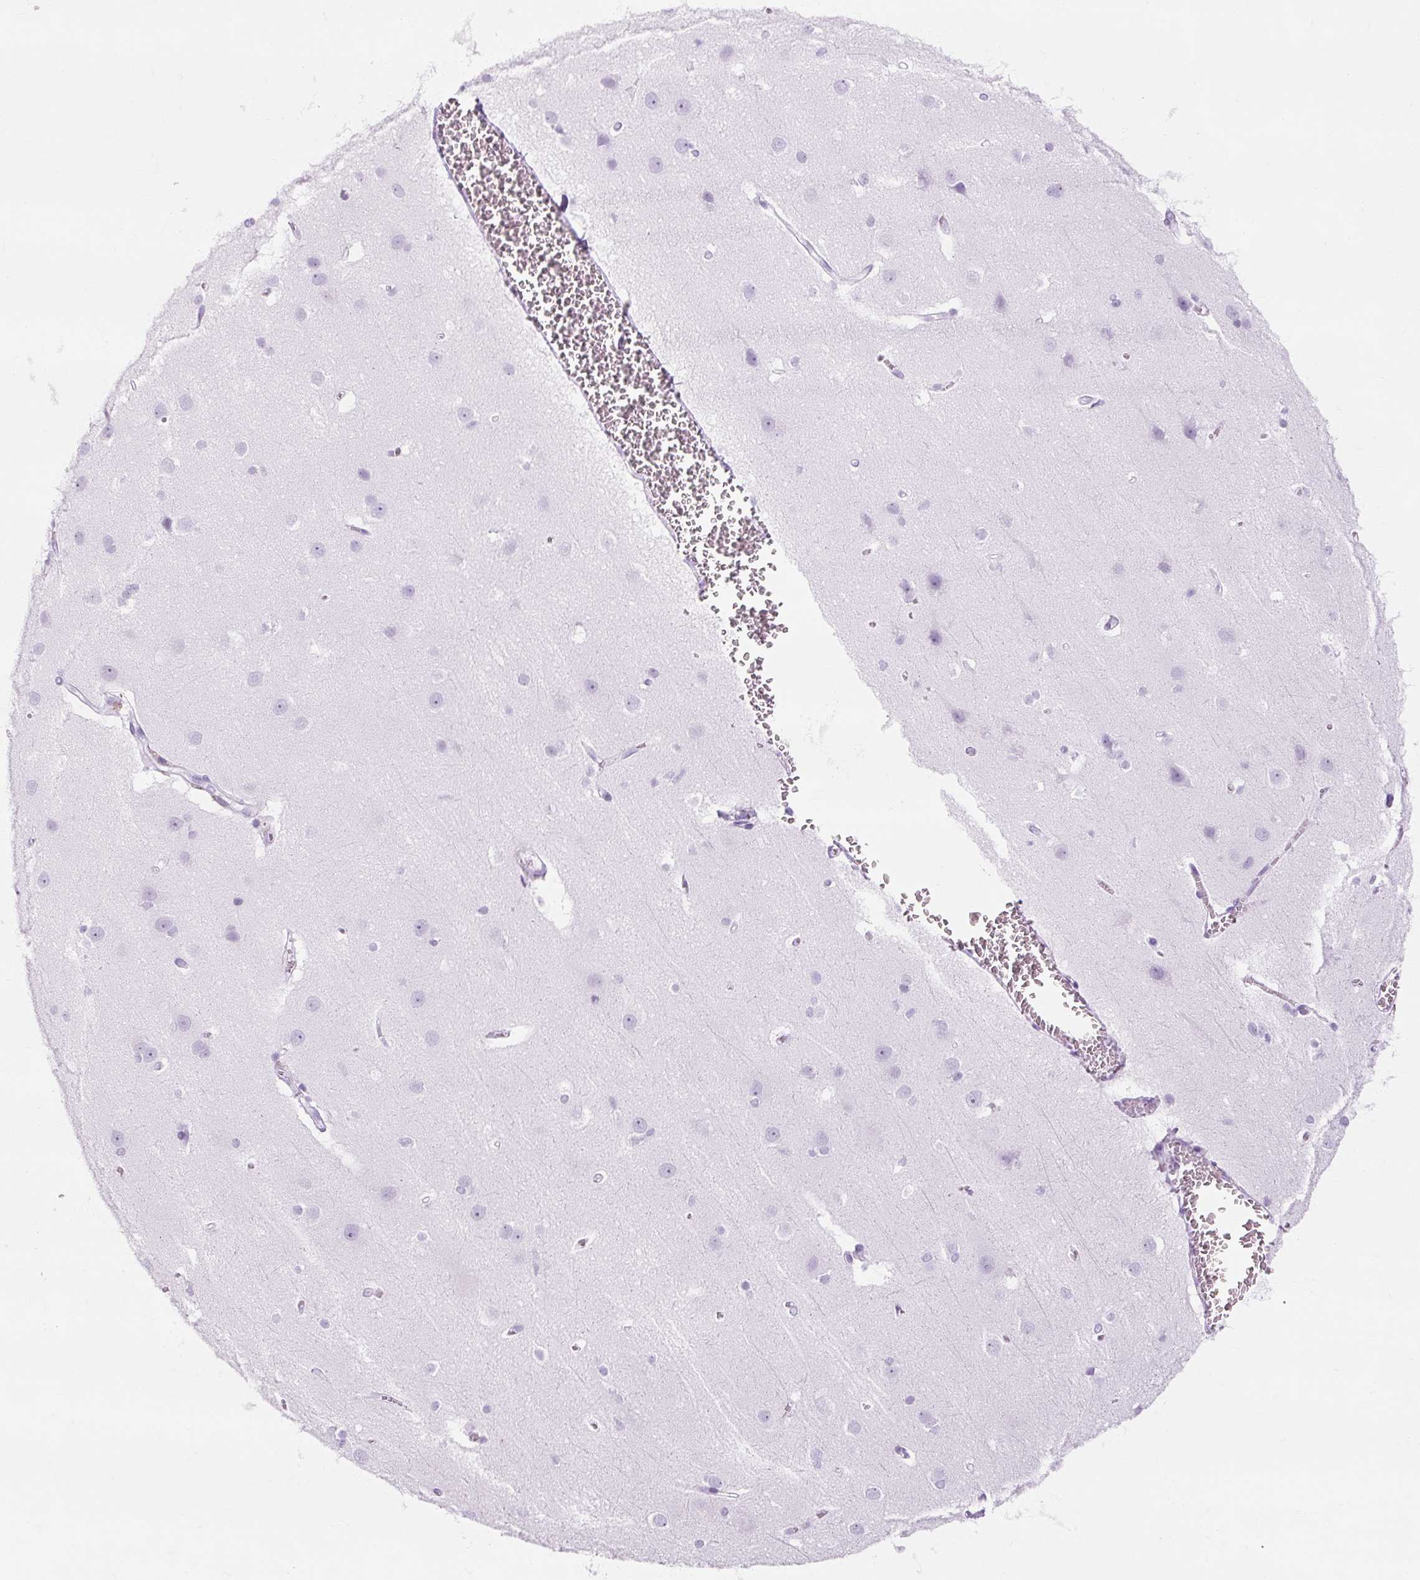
{"staining": {"intensity": "negative", "quantity": "none", "location": "none"}, "tissue": "cerebral cortex", "cell_type": "Endothelial cells", "image_type": "normal", "snomed": [{"axis": "morphology", "description": "Normal tissue, NOS"}, {"axis": "topography", "description": "Cerebral cortex"}], "caption": "Immunohistochemistry histopathology image of benign human cerebral cortex stained for a protein (brown), which exhibits no expression in endothelial cells. Brightfield microscopy of immunohistochemistry (IHC) stained with DAB (brown) and hematoxylin (blue), captured at high magnification.", "gene": "TIGD2", "patient": {"sex": "male", "age": 37}}